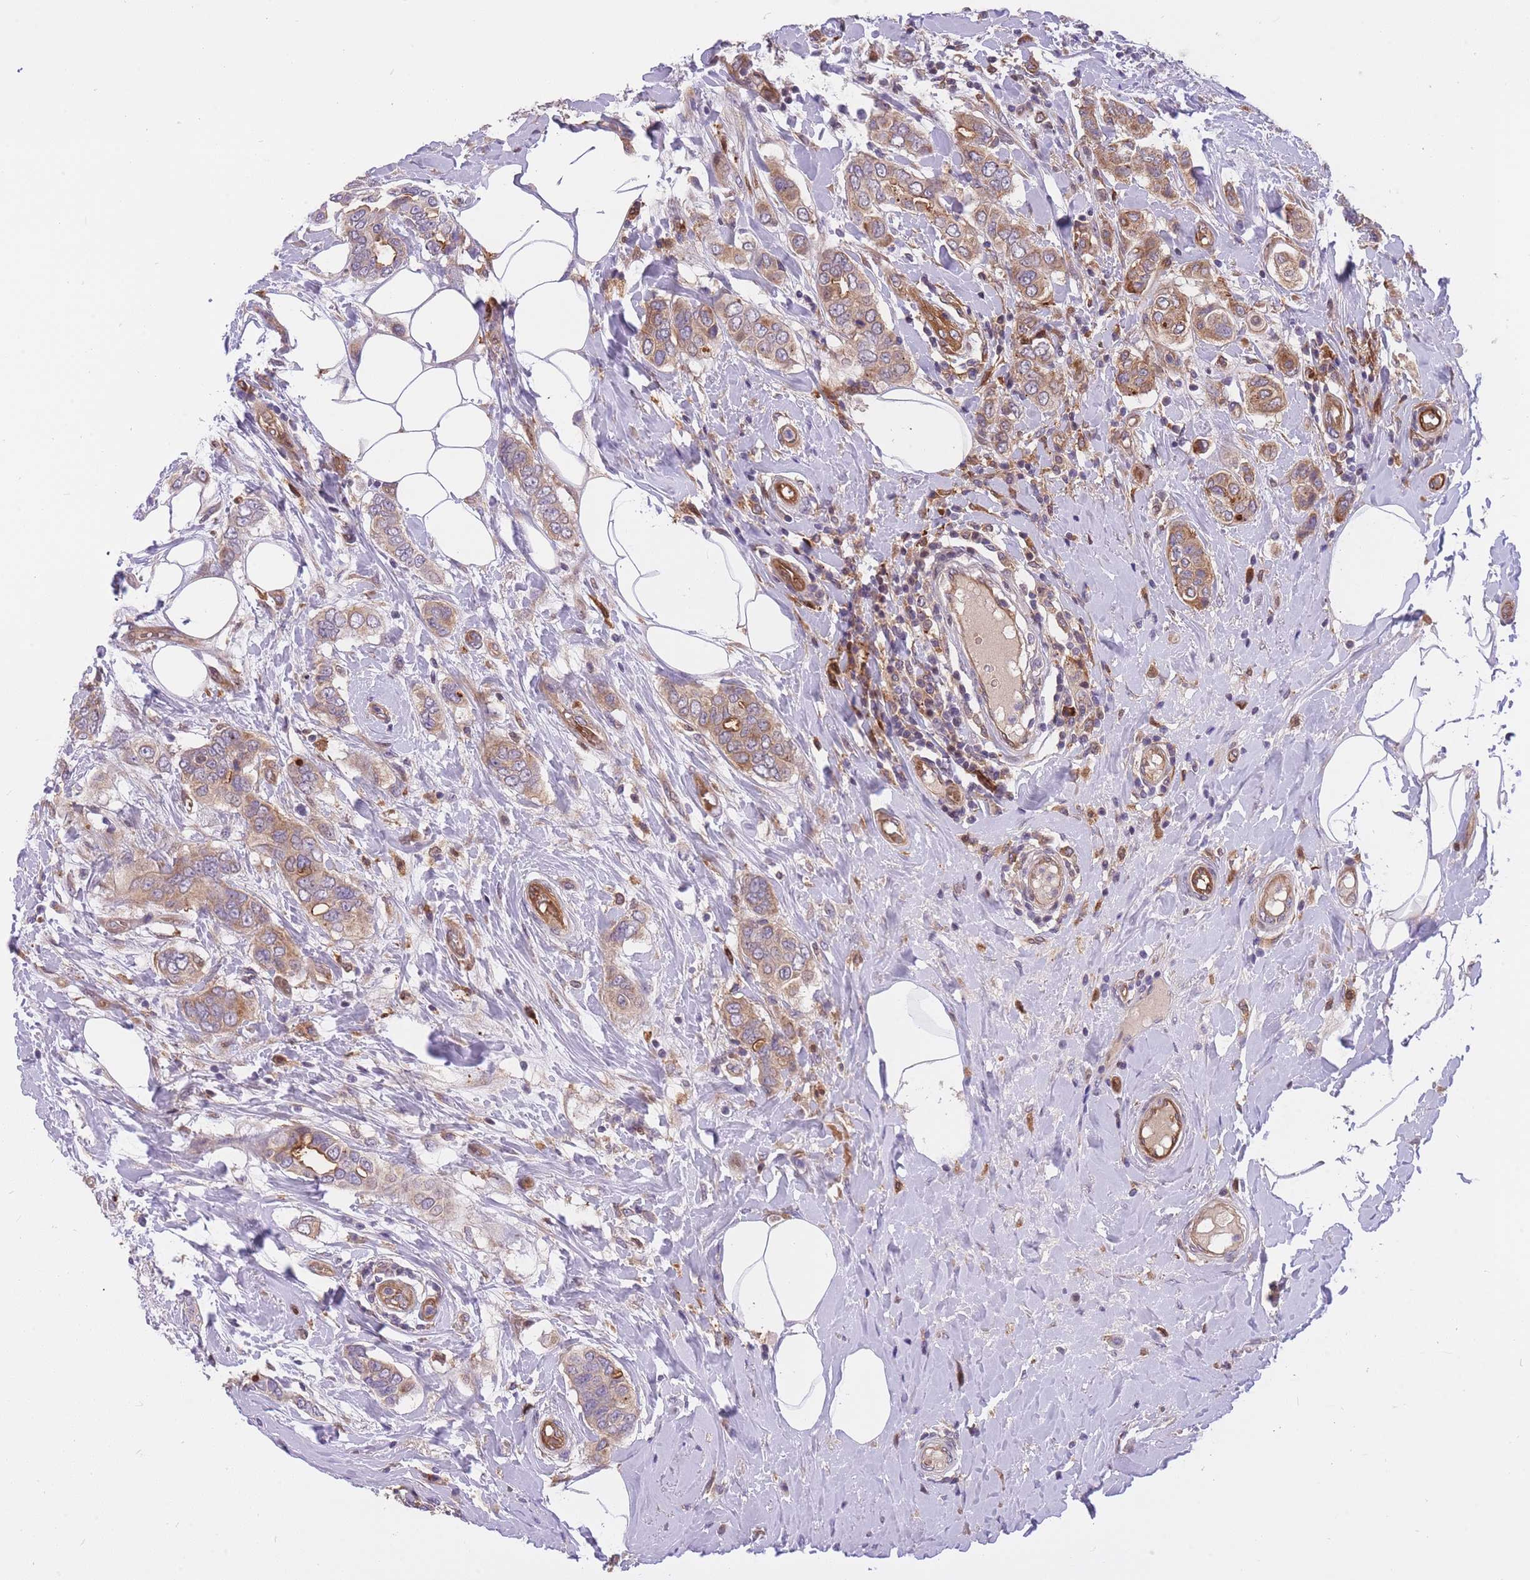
{"staining": {"intensity": "moderate", "quantity": "25%-75%", "location": "cytoplasmic/membranous"}, "tissue": "breast cancer", "cell_type": "Tumor cells", "image_type": "cancer", "snomed": [{"axis": "morphology", "description": "Lobular carcinoma"}, {"axis": "topography", "description": "Breast"}], "caption": "A histopathology image of breast cancer stained for a protein reveals moderate cytoplasmic/membranous brown staining in tumor cells.", "gene": "CRYGN", "patient": {"sex": "female", "age": 51}}